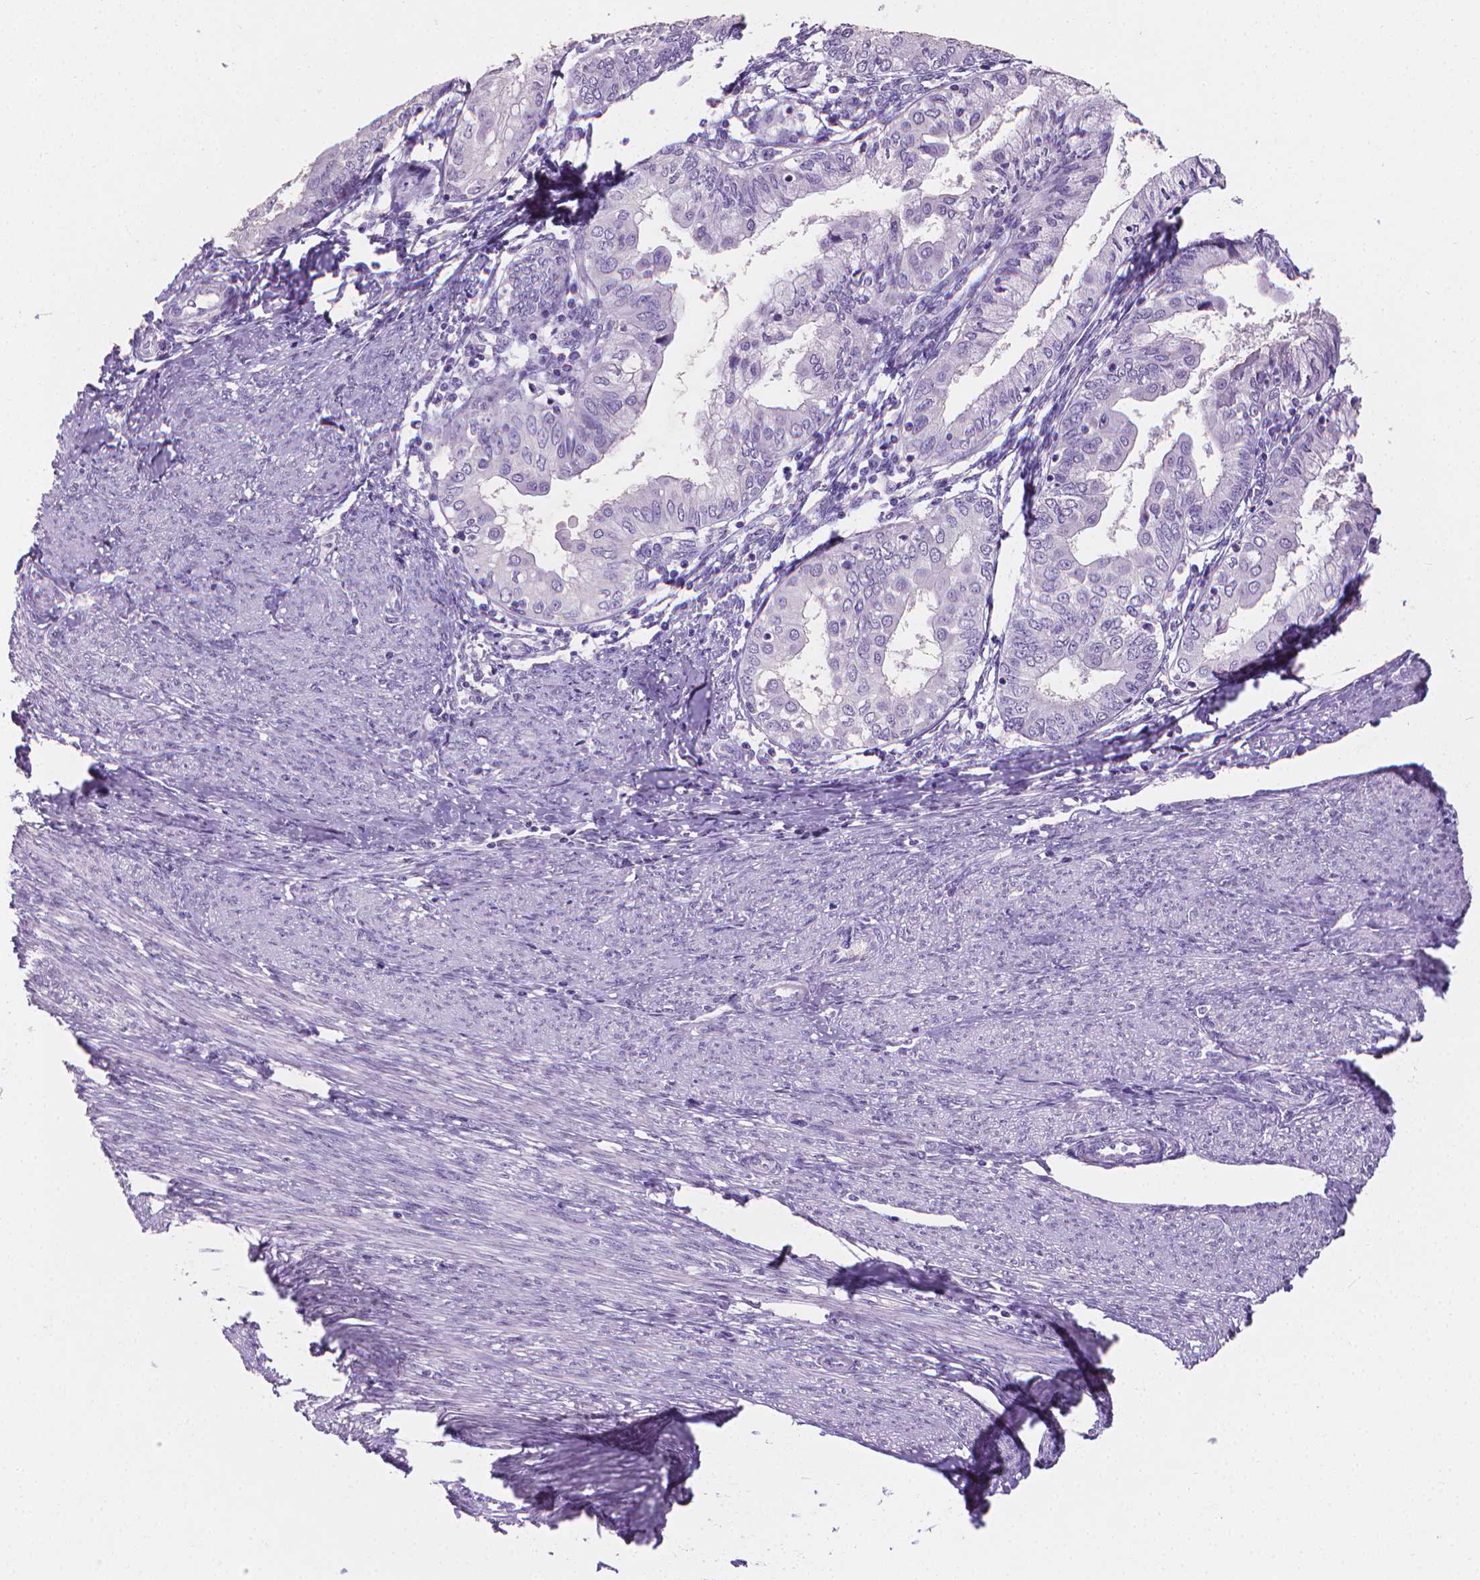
{"staining": {"intensity": "negative", "quantity": "none", "location": "none"}, "tissue": "endometrial cancer", "cell_type": "Tumor cells", "image_type": "cancer", "snomed": [{"axis": "morphology", "description": "Adenocarcinoma, NOS"}, {"axis": "topography", "description": "Endometrium"}], "caption": "Immunohistochemistry micrograph of neoplastic tissue: endometrial cancer stained with DAB shows no significant protein positivity in tumor cells.", "gene": "XPNPEP2", "patient": {"sex": "female", "age": 68}}